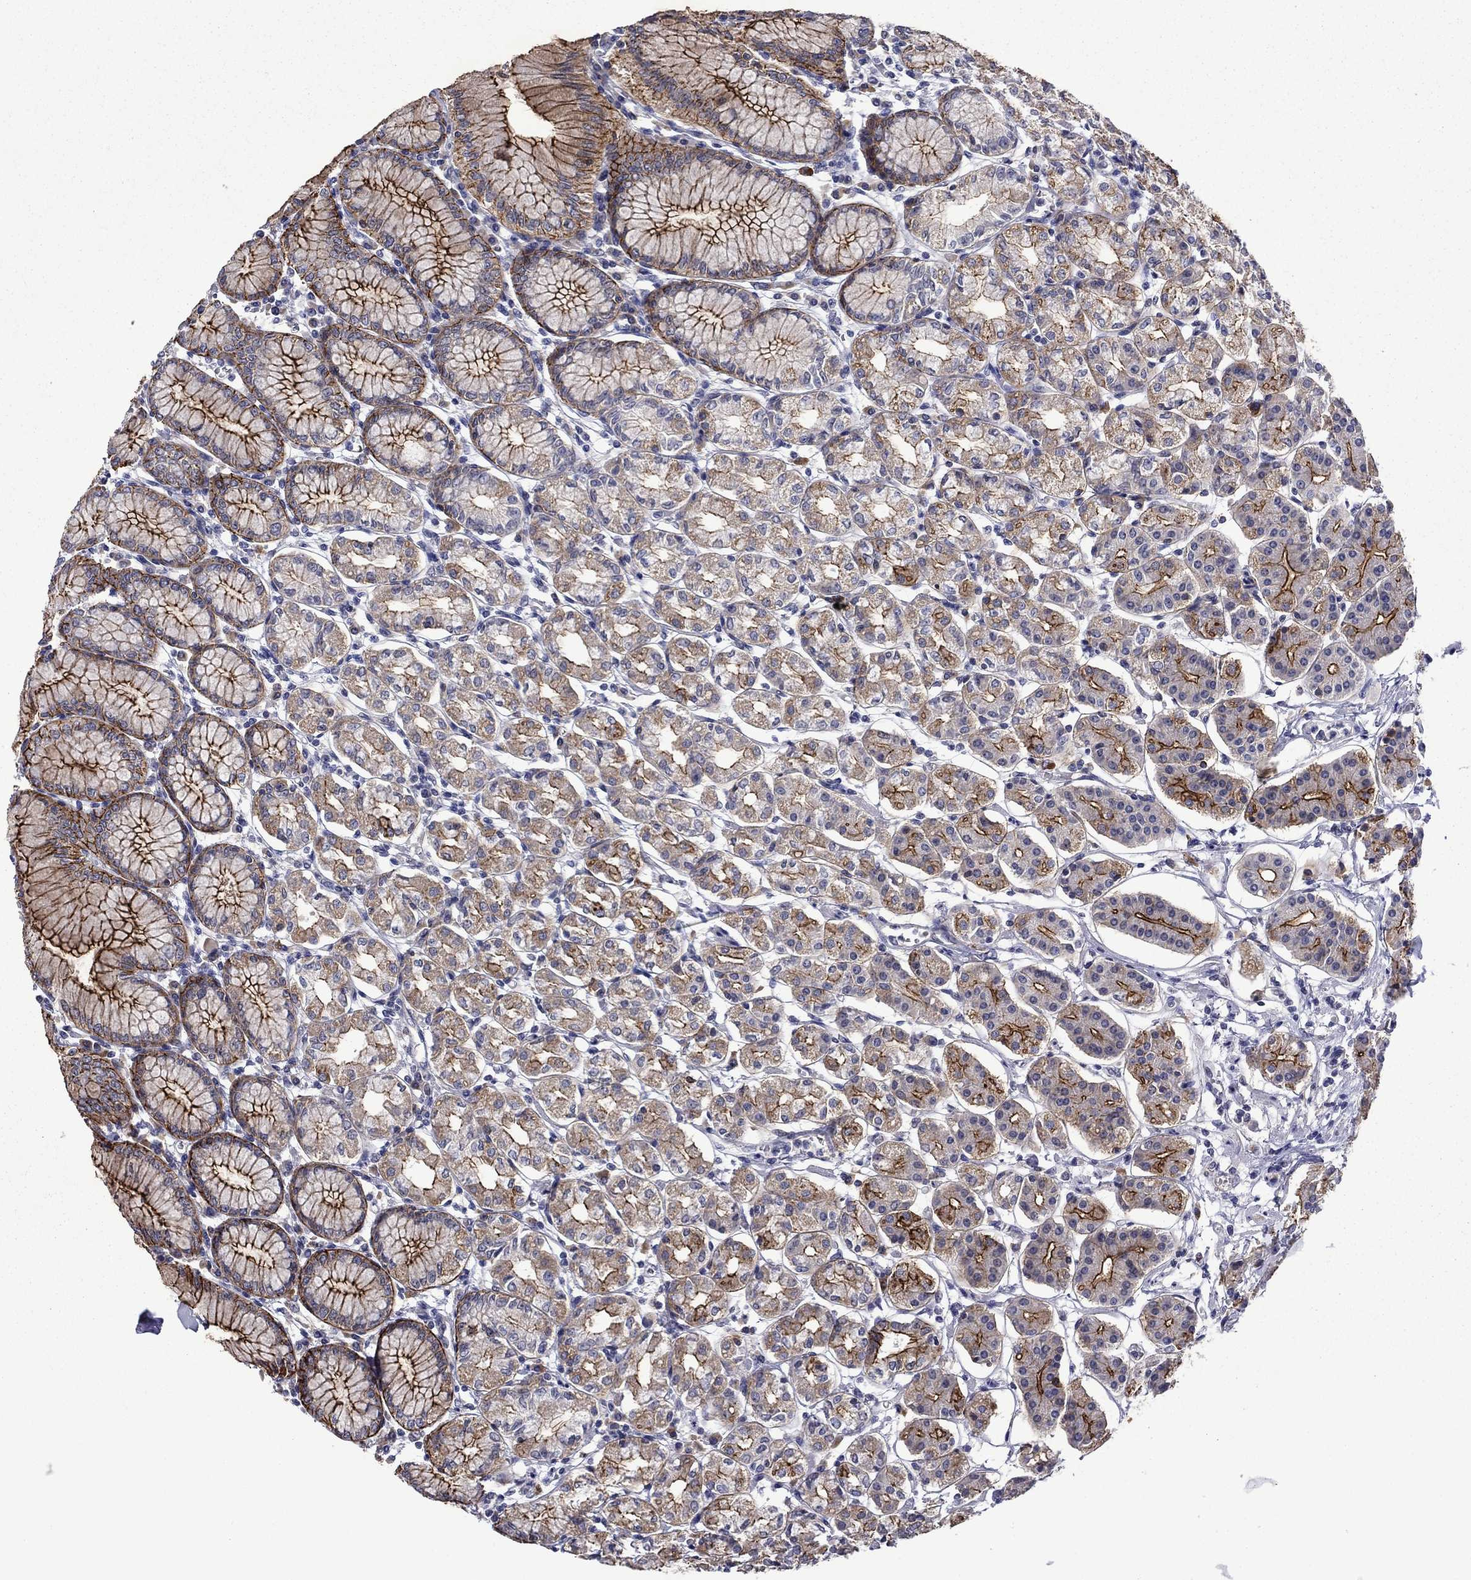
{"staining": {"intensity": "strong", "quantity": "25%-75%", "location": "cytoplasmic/membranous"}, "tissue": "stomach", "cell_type": "Glandular cells", "image_type": "normal", "snomed": [{"axis": "morphology", "description": "Normal tissue, NOS"}, {"axis": "topography", "description": "Skeletal muscle"}, {"axis": "topography", "description": "Stomach"}], "caption": "Immunohistochemical staining of normal human stomach demonstrates 25%-75% levels of strong cytoplasmic/membranous protein staining in about 25%-75% of glandular cells. (brown staining indicates protein expression, while blue staining denotes nuclei).", "gene": "LMO7", "patient": {"sex": "female", "age": 57}}